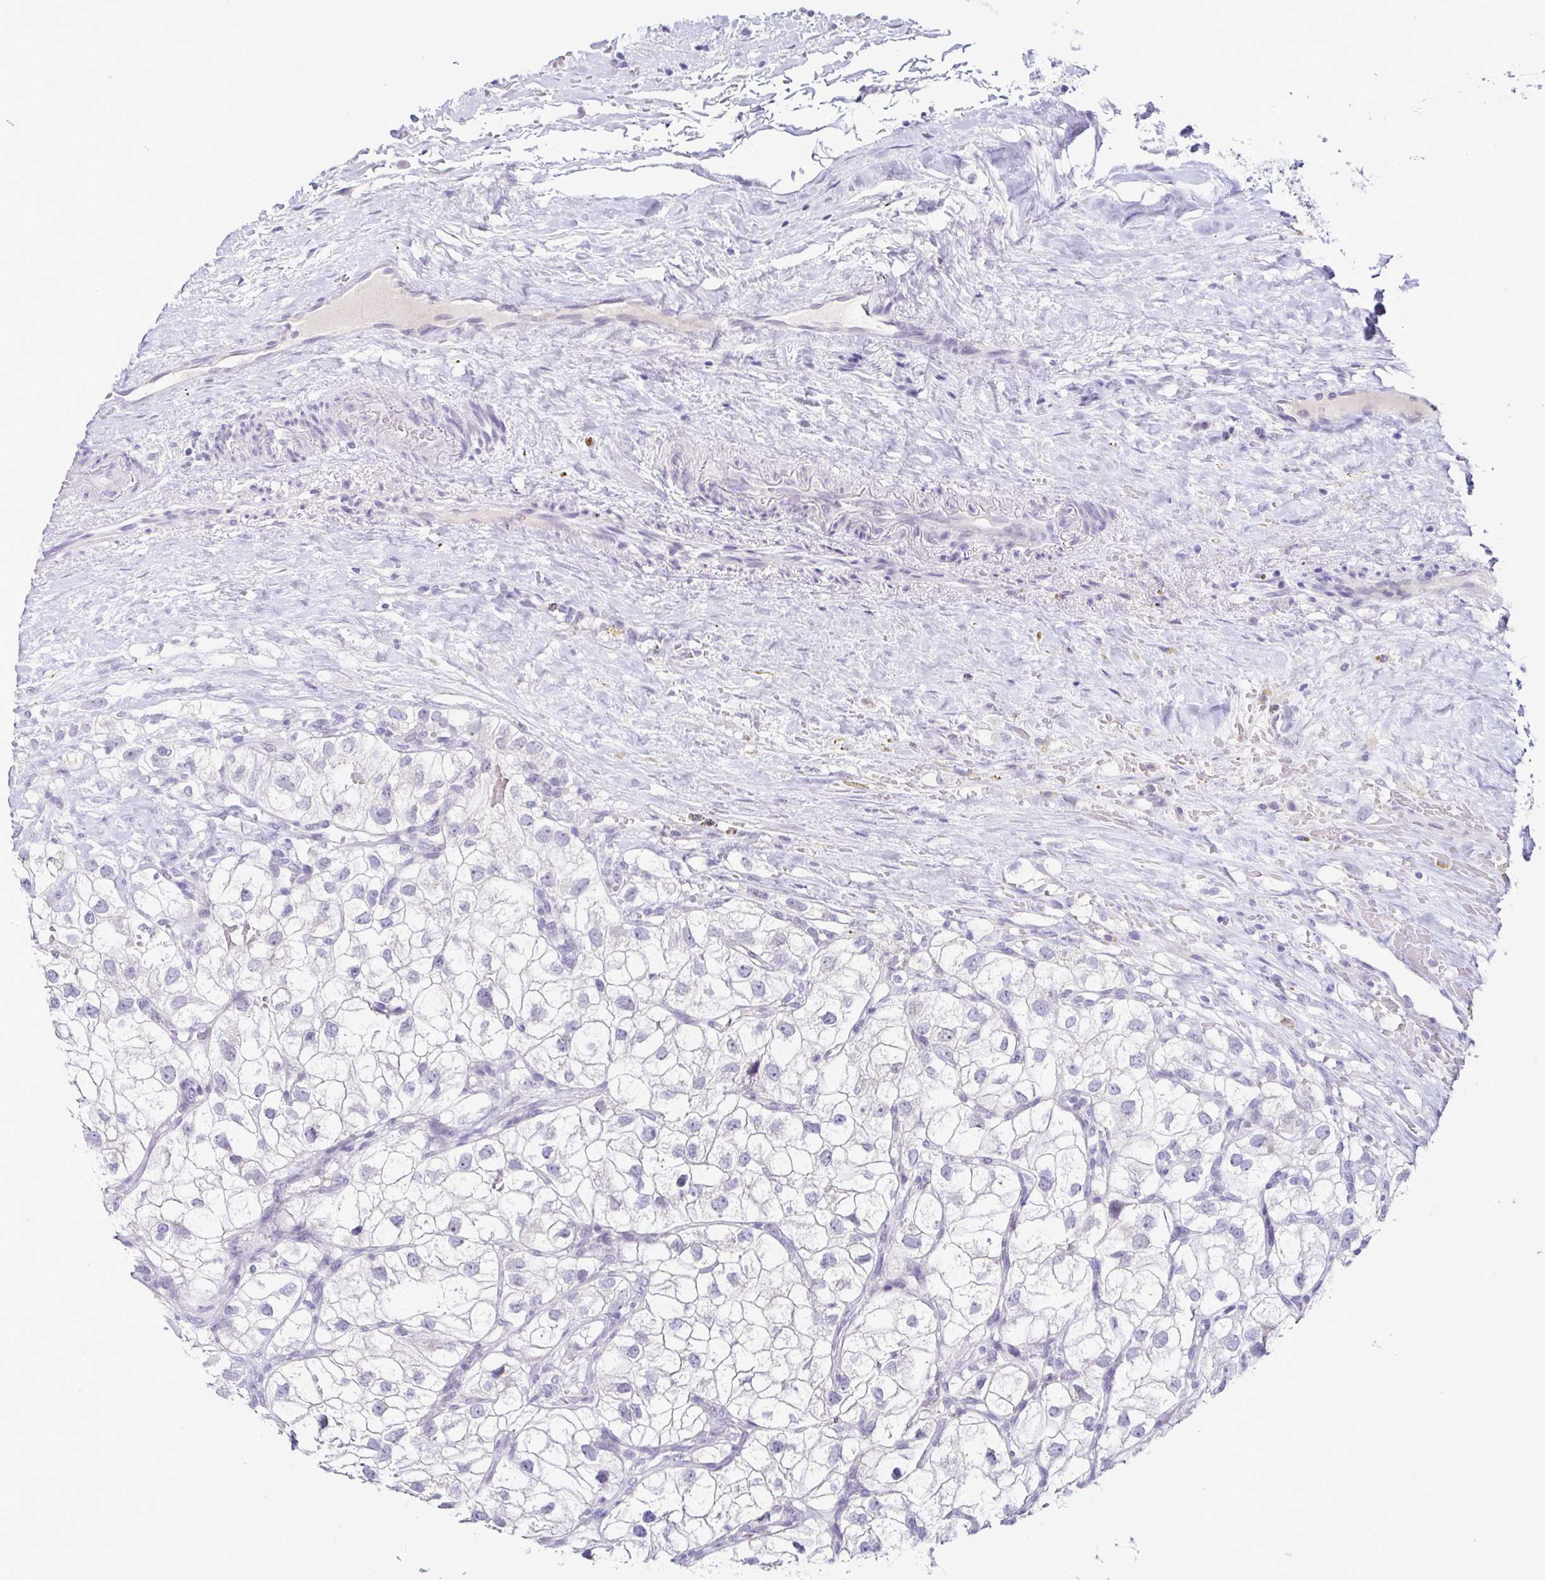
{"staining": {"intensity": "negative", "quantity": "none", "location": "none"}, "tissue": "renal cancer", "cell_type": "Tumor cells", "image_type": "cancer", "snomed": [{"axis": "morphology", "description": "Adenocarcinoma, NOS"}, {"axis": "topography", "description": "Kidney"}], "caption": "Immunohistochemistry (IHC) micrograph of neoplastic tissue: human renal cancer (adenocarcinoma) stained with DAB (3,3'-diaminobenzidine) demonstrates no significant protein positivity in tumor cells.", "gene": "TP73", "patient": {"sex": "male", "age": 59}}